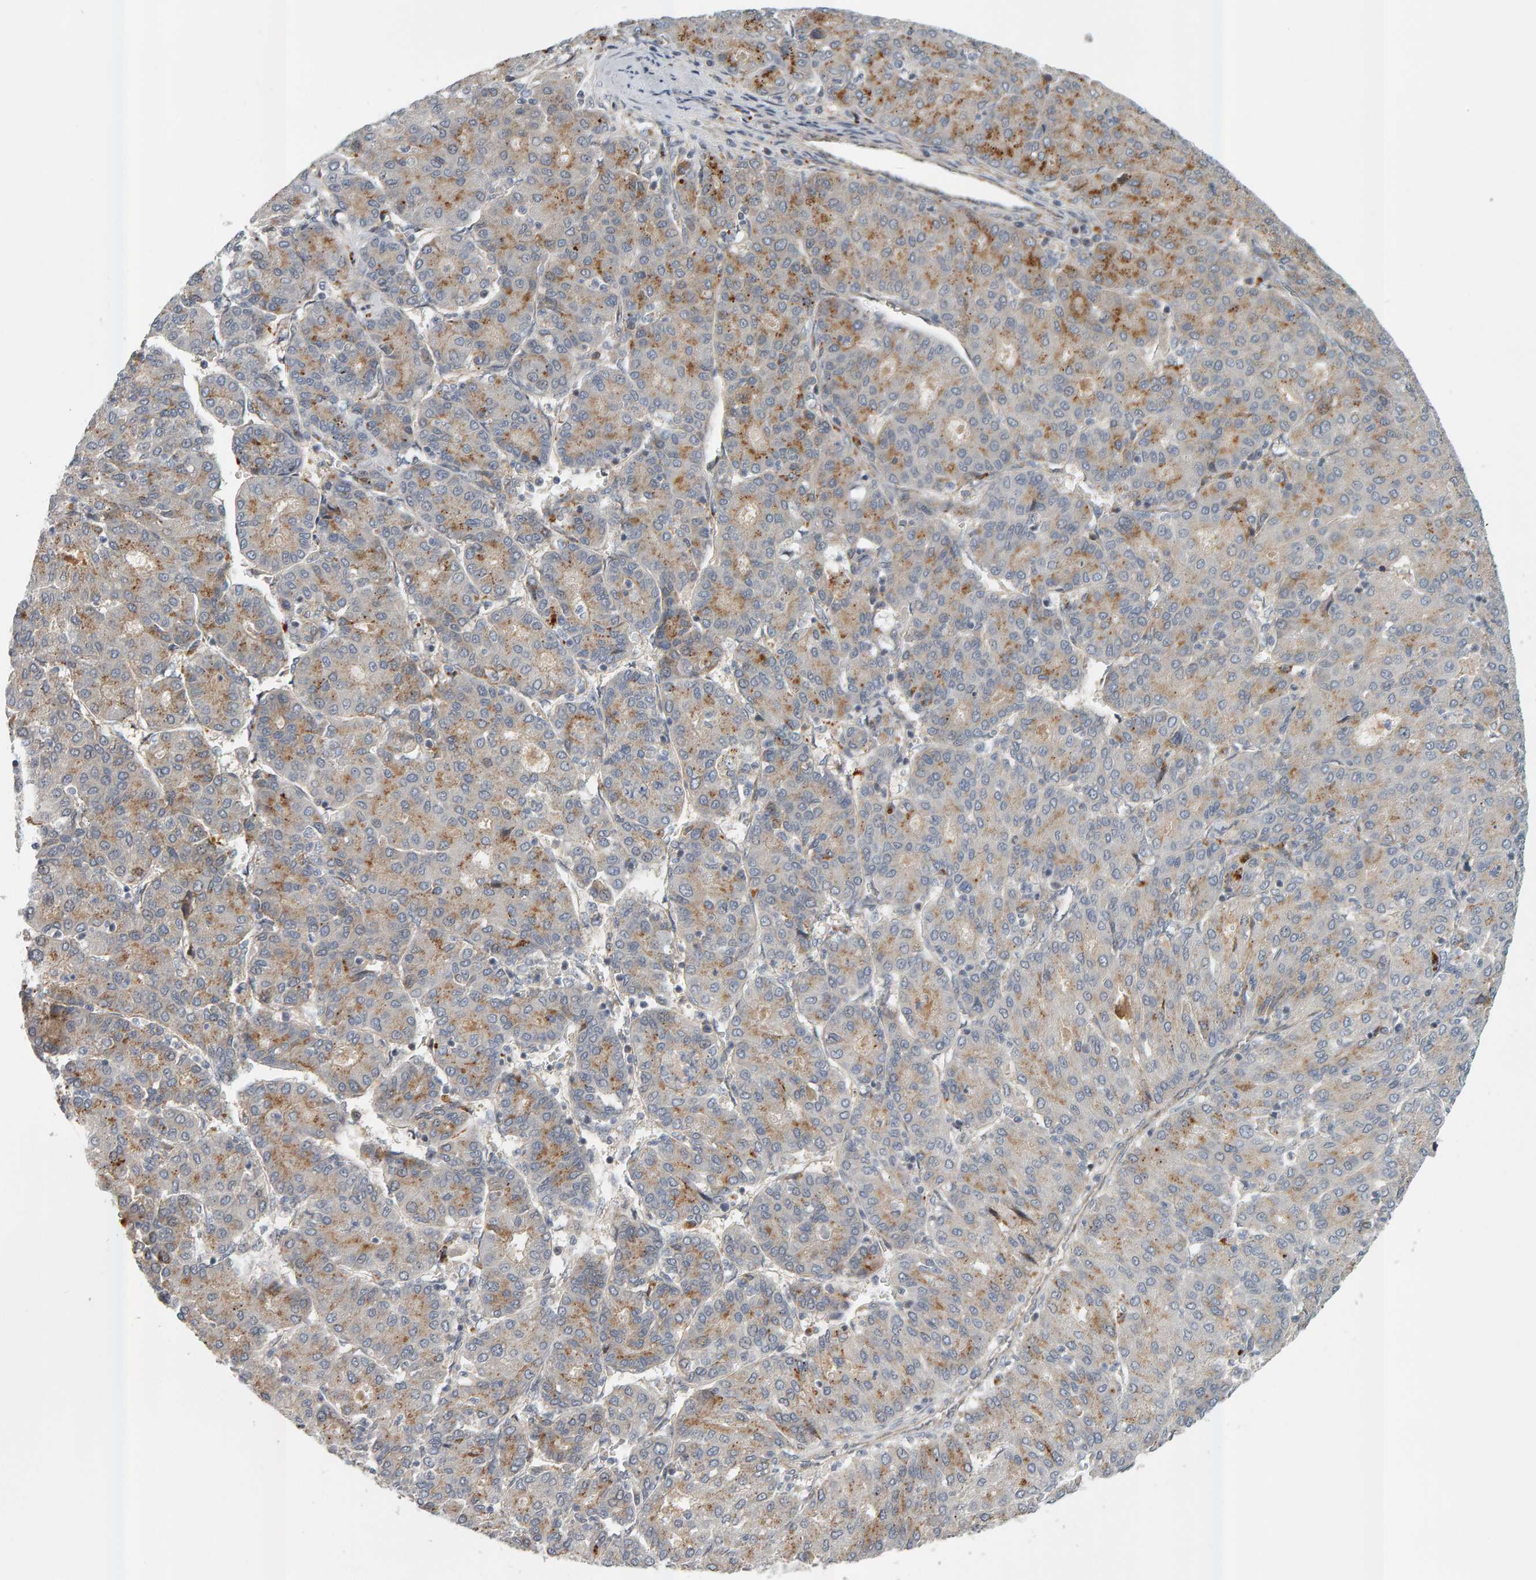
{"staining": {"intensity": "moderate", "quantity": "<25%", "location": "cytoplasmic/membranous"}, "tissue": "liver cancer", "cell_type": "Tumor cells", "image_type": "cancer", "snomed": [{"axis": "morphology", "description": "Carcinoma, Hepatocellular, NOS"}, {"axis": "topography", "description": "Liver"}], "caption": "Hepatocellular carcinoma (liver) tissue displays moderate cytoplasmic/membranous staining in approximately <25% of tumor cells, visualized by immunohistochemistry.", "gene": "ZNF160", "patient": {"sex": "male", "age": 65}}